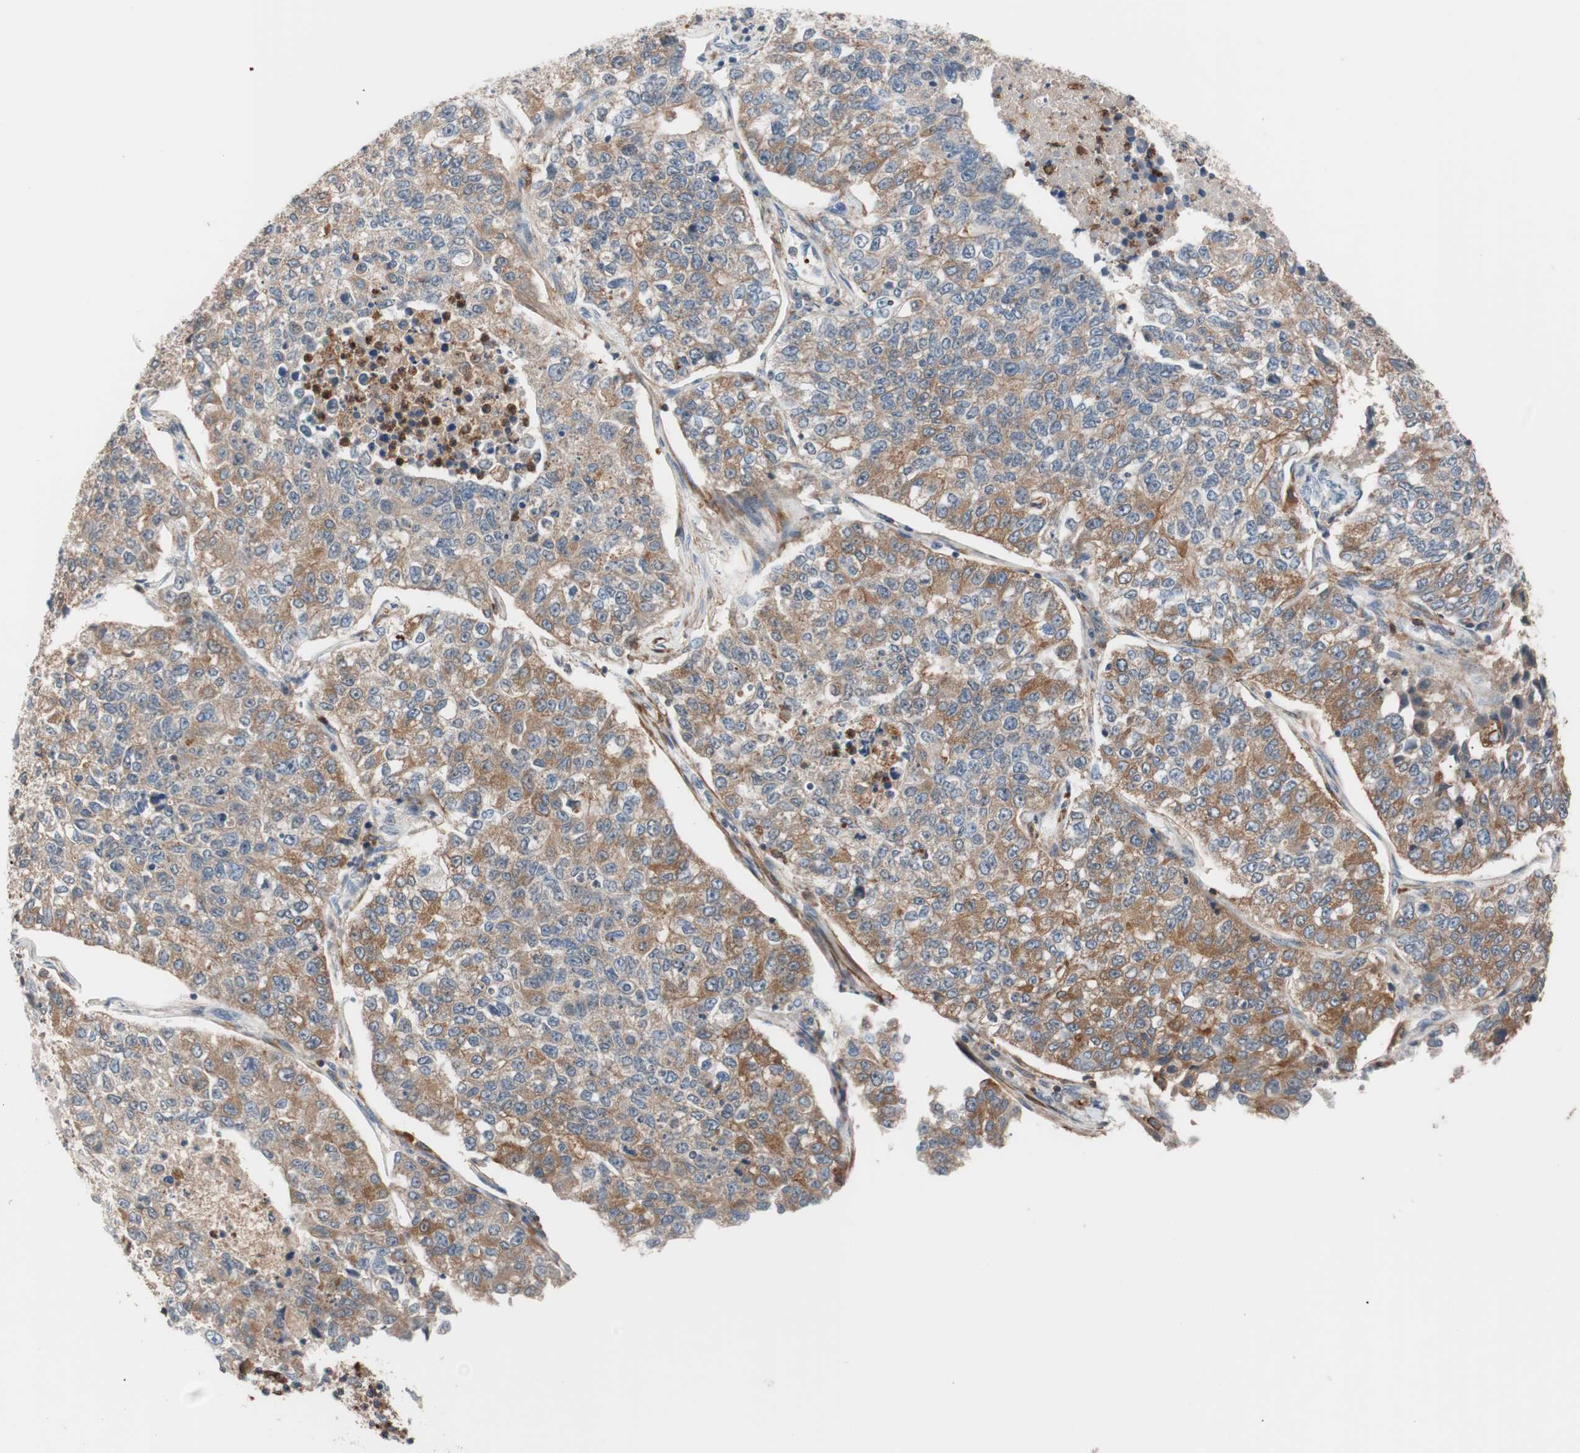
{"staining": {"intensity": "moderate", "quantity": "25%-75%", "location": "cytoplasmic/membranous"}, "tissue": "lung cancer", "cell_type": "Tumor cells", "image_type": "cancer", "snomed": [{"axis": "morphology", "description": "Adenocarcinoma, NOS"}, {"axis": "topography", "description": "Lung"}], "caption": "The photomicrograph exhibits staining of lung adenocarcinoma, revealing moderate cytoplasmic/membranous protein expression (brown color) within tumor cells.", "gene": "LITAF", "patient": {"sex": "male", "age": 49}}